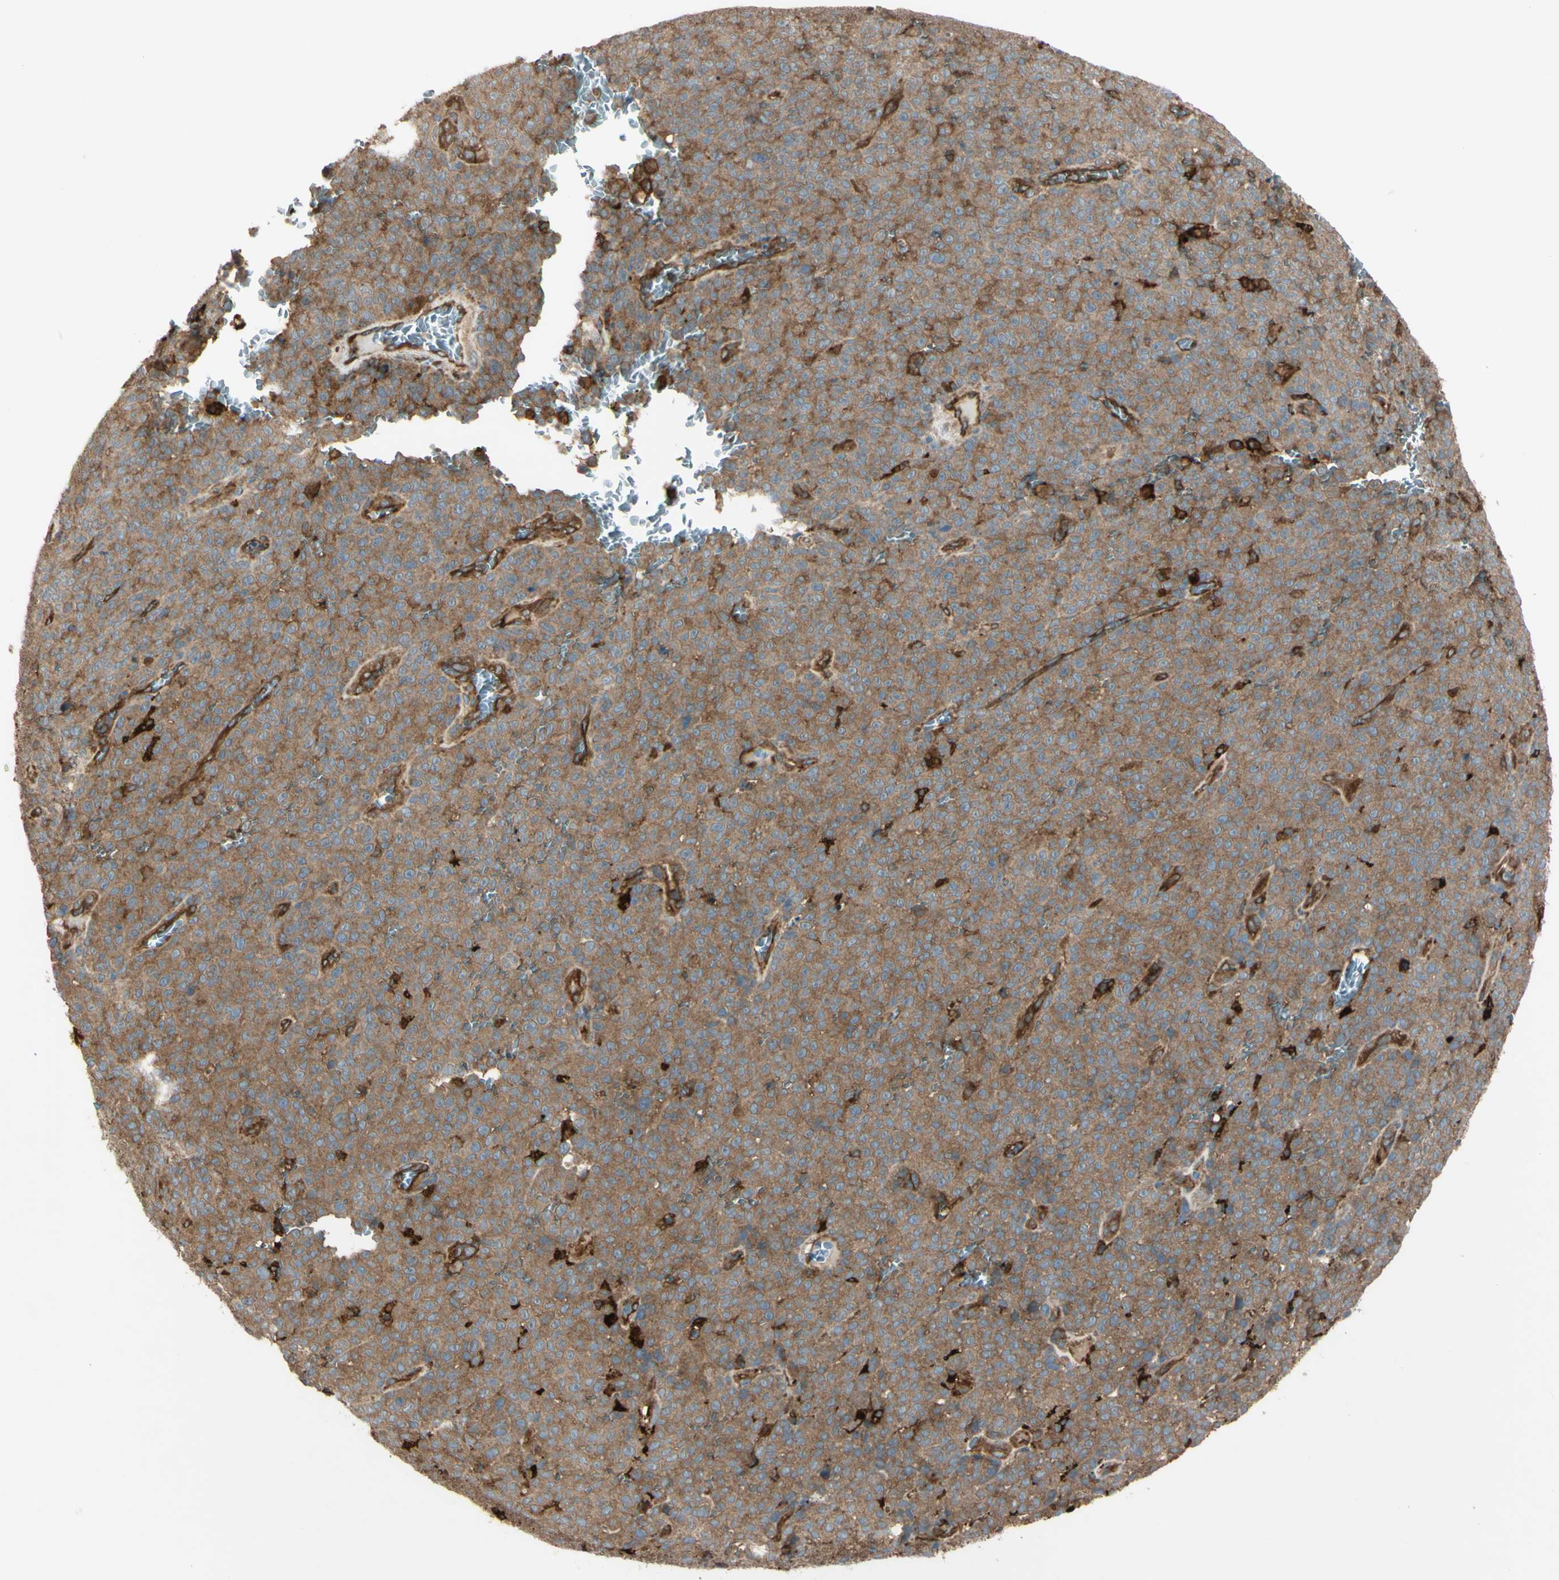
{"staining": {"intensity": "moderate", "quantity": ">75%", "location": "cytoplasmic/membranous"}, "tissue": "melanoma", "cell_type": "Tumor cells", "image_type": "cancer", "snomed": [{"axis": "morphology", "description": "Malignant melanoma, NOS"}, {"axis": "topography", "description": "Skin"}], "caption": "Moderate cytoplasmic/membranous protein expression is appreciated in approximately >75% of tumor cells in melanoma. Immunohistochemistry stains the protein of interest in brown and the nuclei are stained blue.", "gene": "PTPN12", "patient": {"sex": "female", "age": 82}}